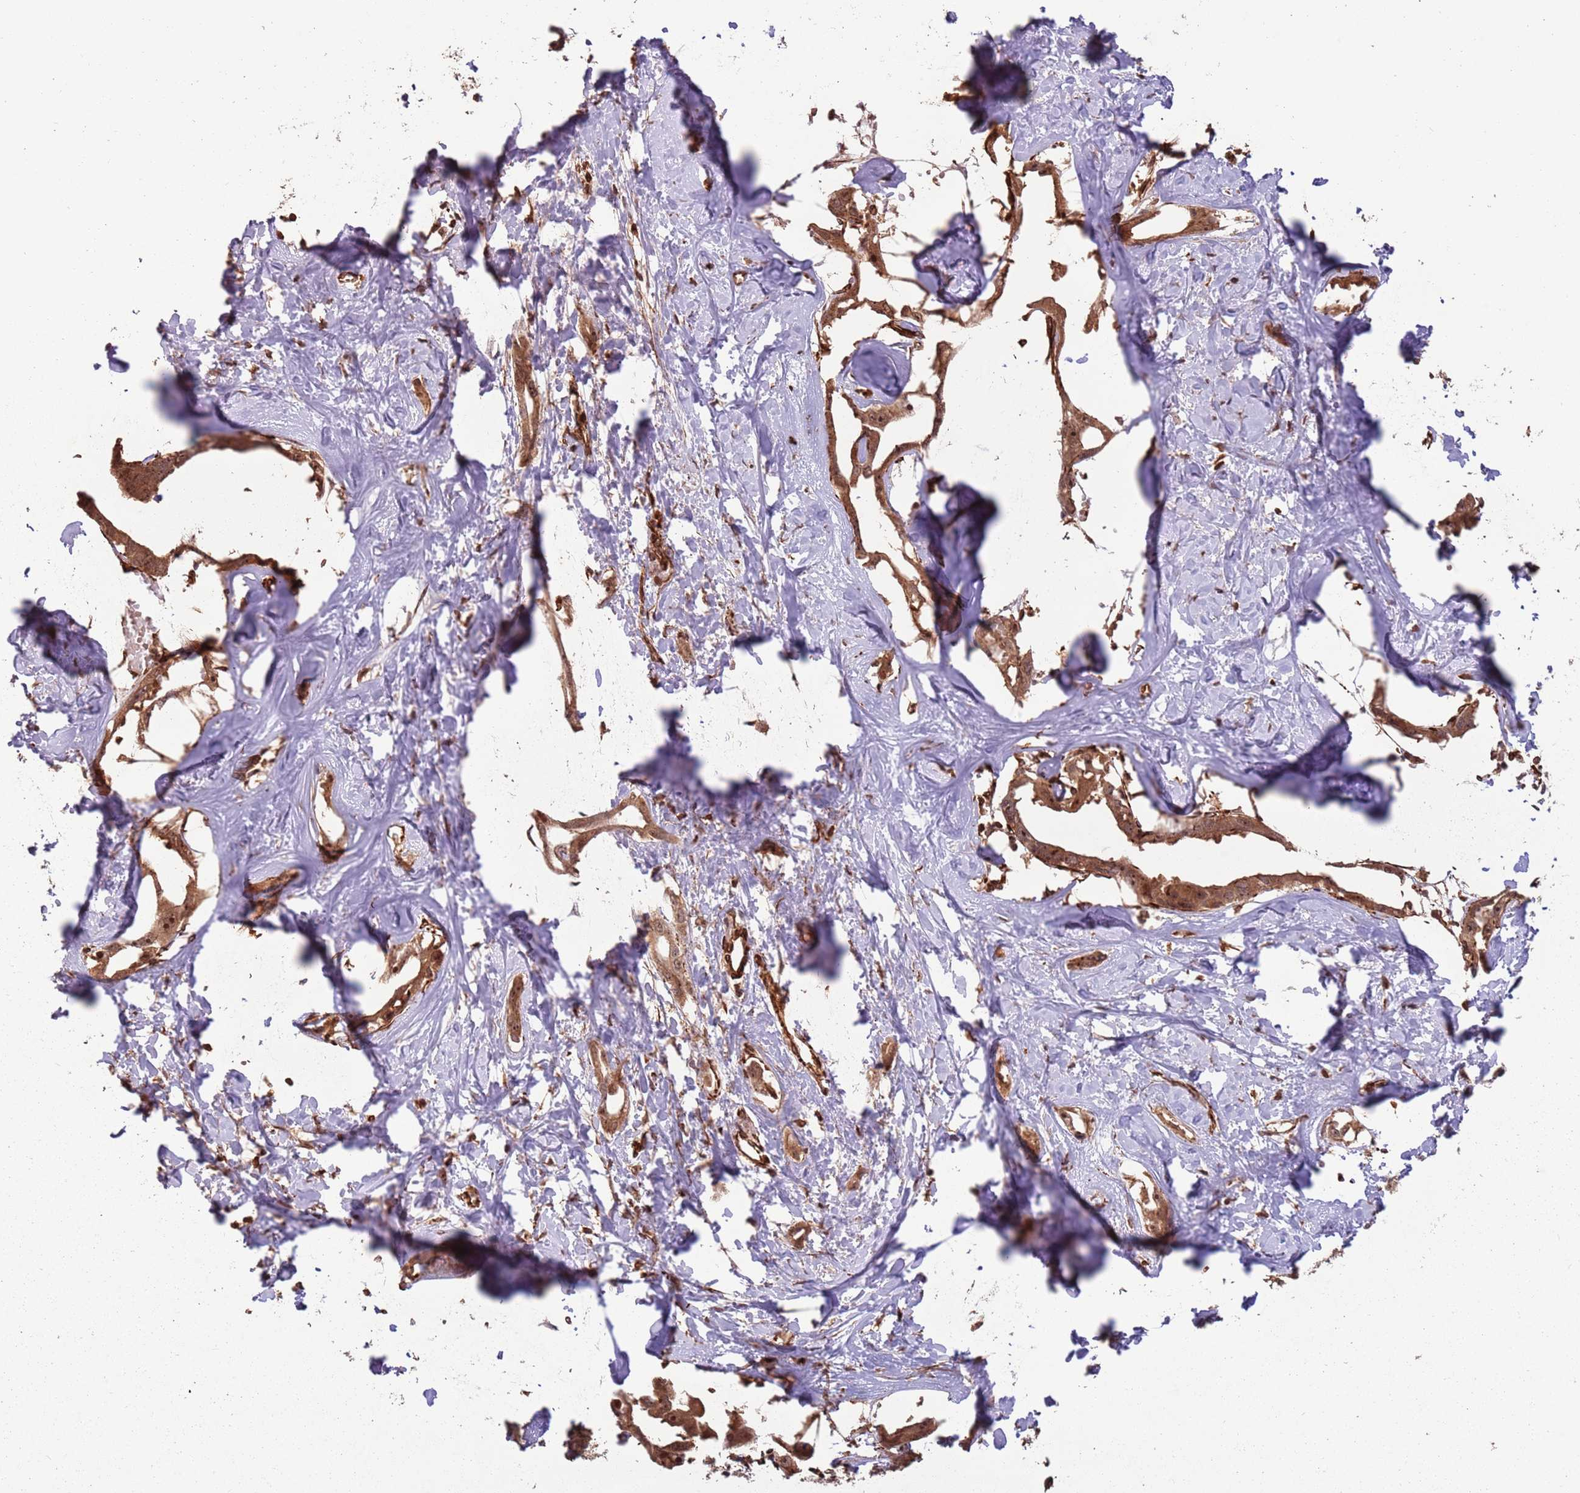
{"staining": {"intensity": "moderate", "quantity": ">75%", "location": "cytoplasmic/membranous,nuclear"}, "tissue": "liver cancer", "cell_type": "Tumor cells", "image_type": "cancer", "snomed": [{"axis": "morphology", "description": "Cholangiocarcinoma"}, {"axis": "topography", "description": "Liver"}], "caption": "Immunohistochemical staining of human cholangiocarcinoma (liver) exhibits medium levels of moderate cytoplasmic/membranous and nuclear staining in approximately >75% of tumor cells. (DAB (3,3'-diaminobenzidine) IHC, brown staining for protein, blue staining for nuclei).", "gene": "ADAMTS3", "patient": {"sex": "male", "age": 59}}